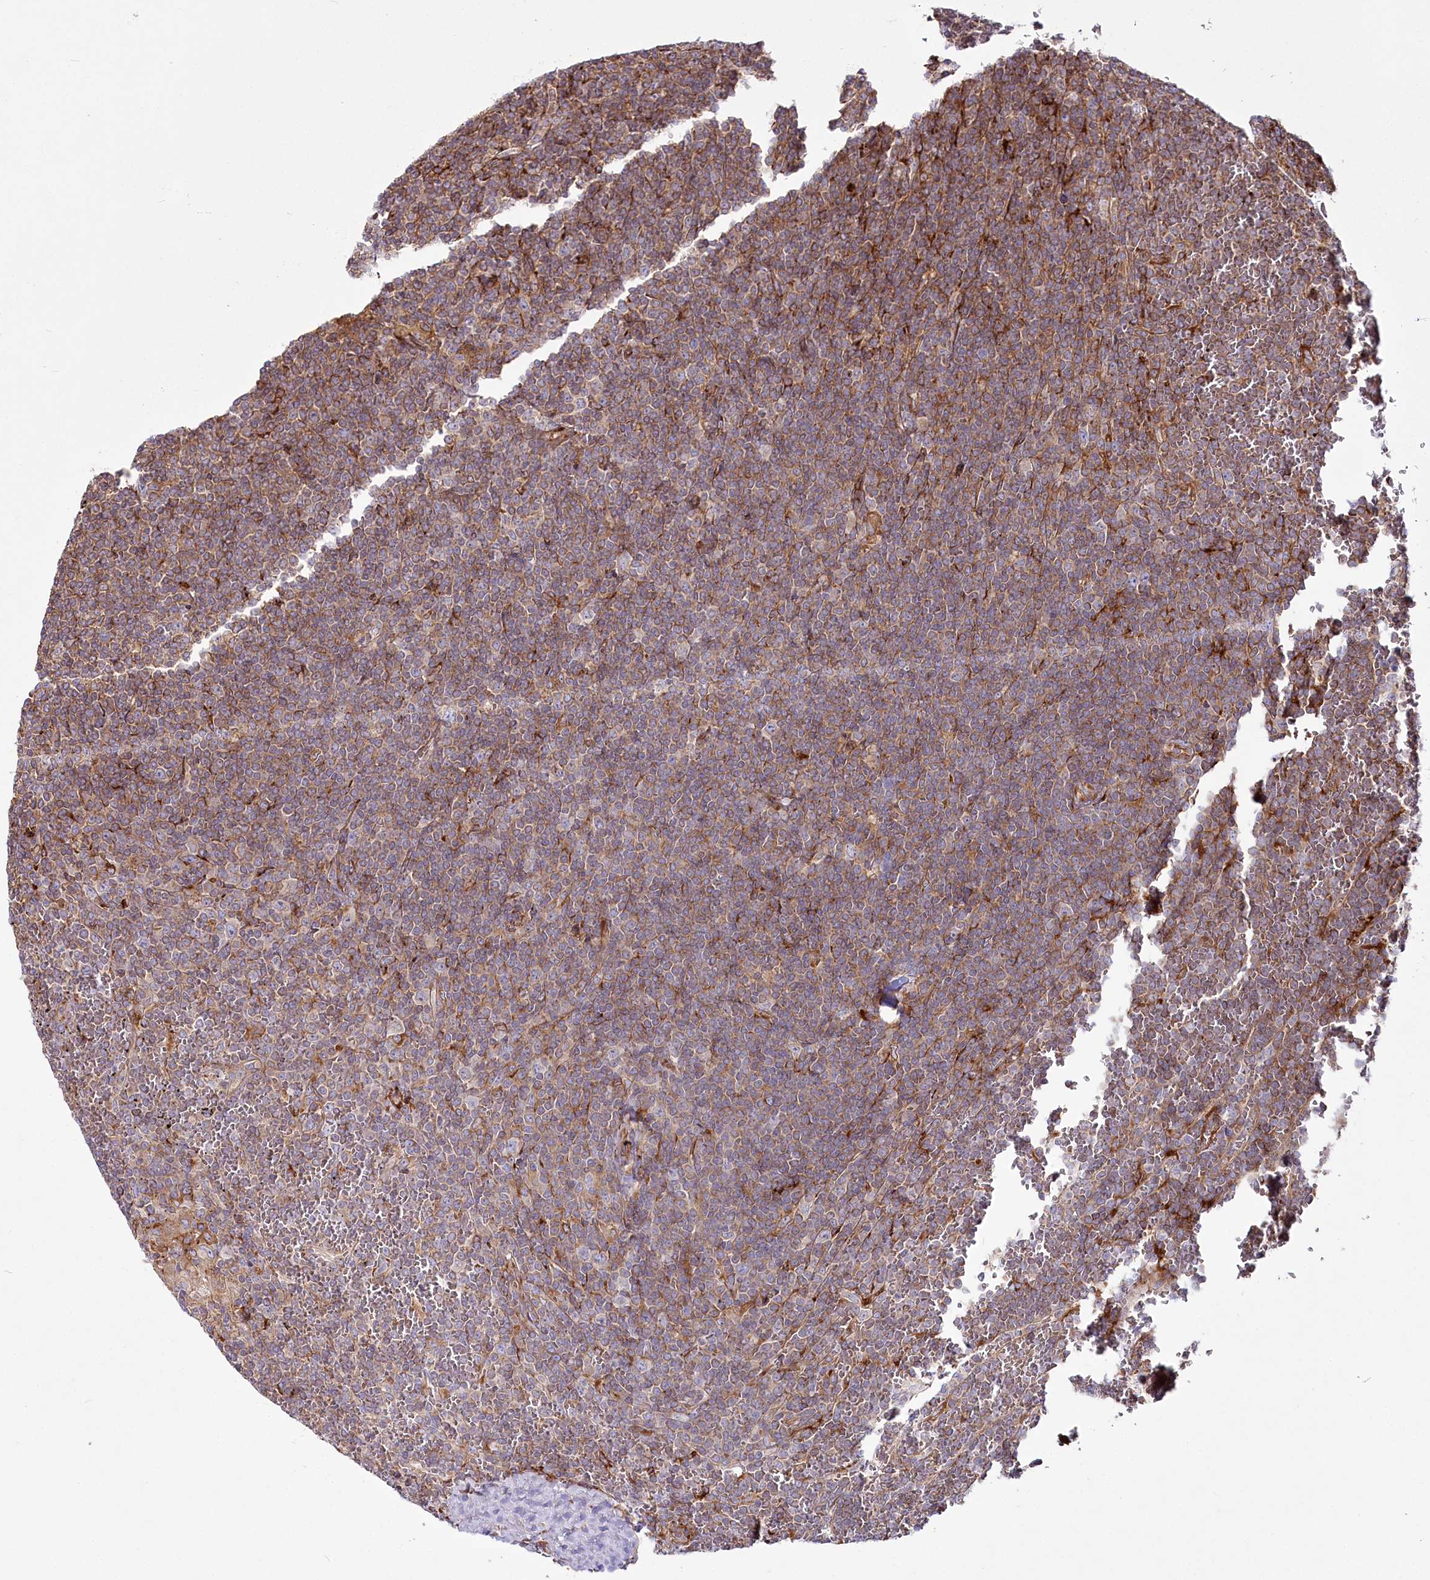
{"staining": {"intensity": "moderate", "quantity": "25%-75%", "location": "cytoplasmic/membranous"}, "tissue": "lymphoma", "cell_type": "Tumor cells", "image_type": "cancer", "snomed": [{"axis": "morphology", "description": "Malignant lymphoma, non-Hodgkin's type, Low grade"}, {"axis": "topography", "description": "Spleen"}], "caption": "Protein expression by immunohistochemistry displays moderate cytoplasmic/membranous staining in approximately 25%-75% of tumor cells in lymphoma.", "gene": "POGLUT1", "patient": {"sex": "female", "age": 19}}